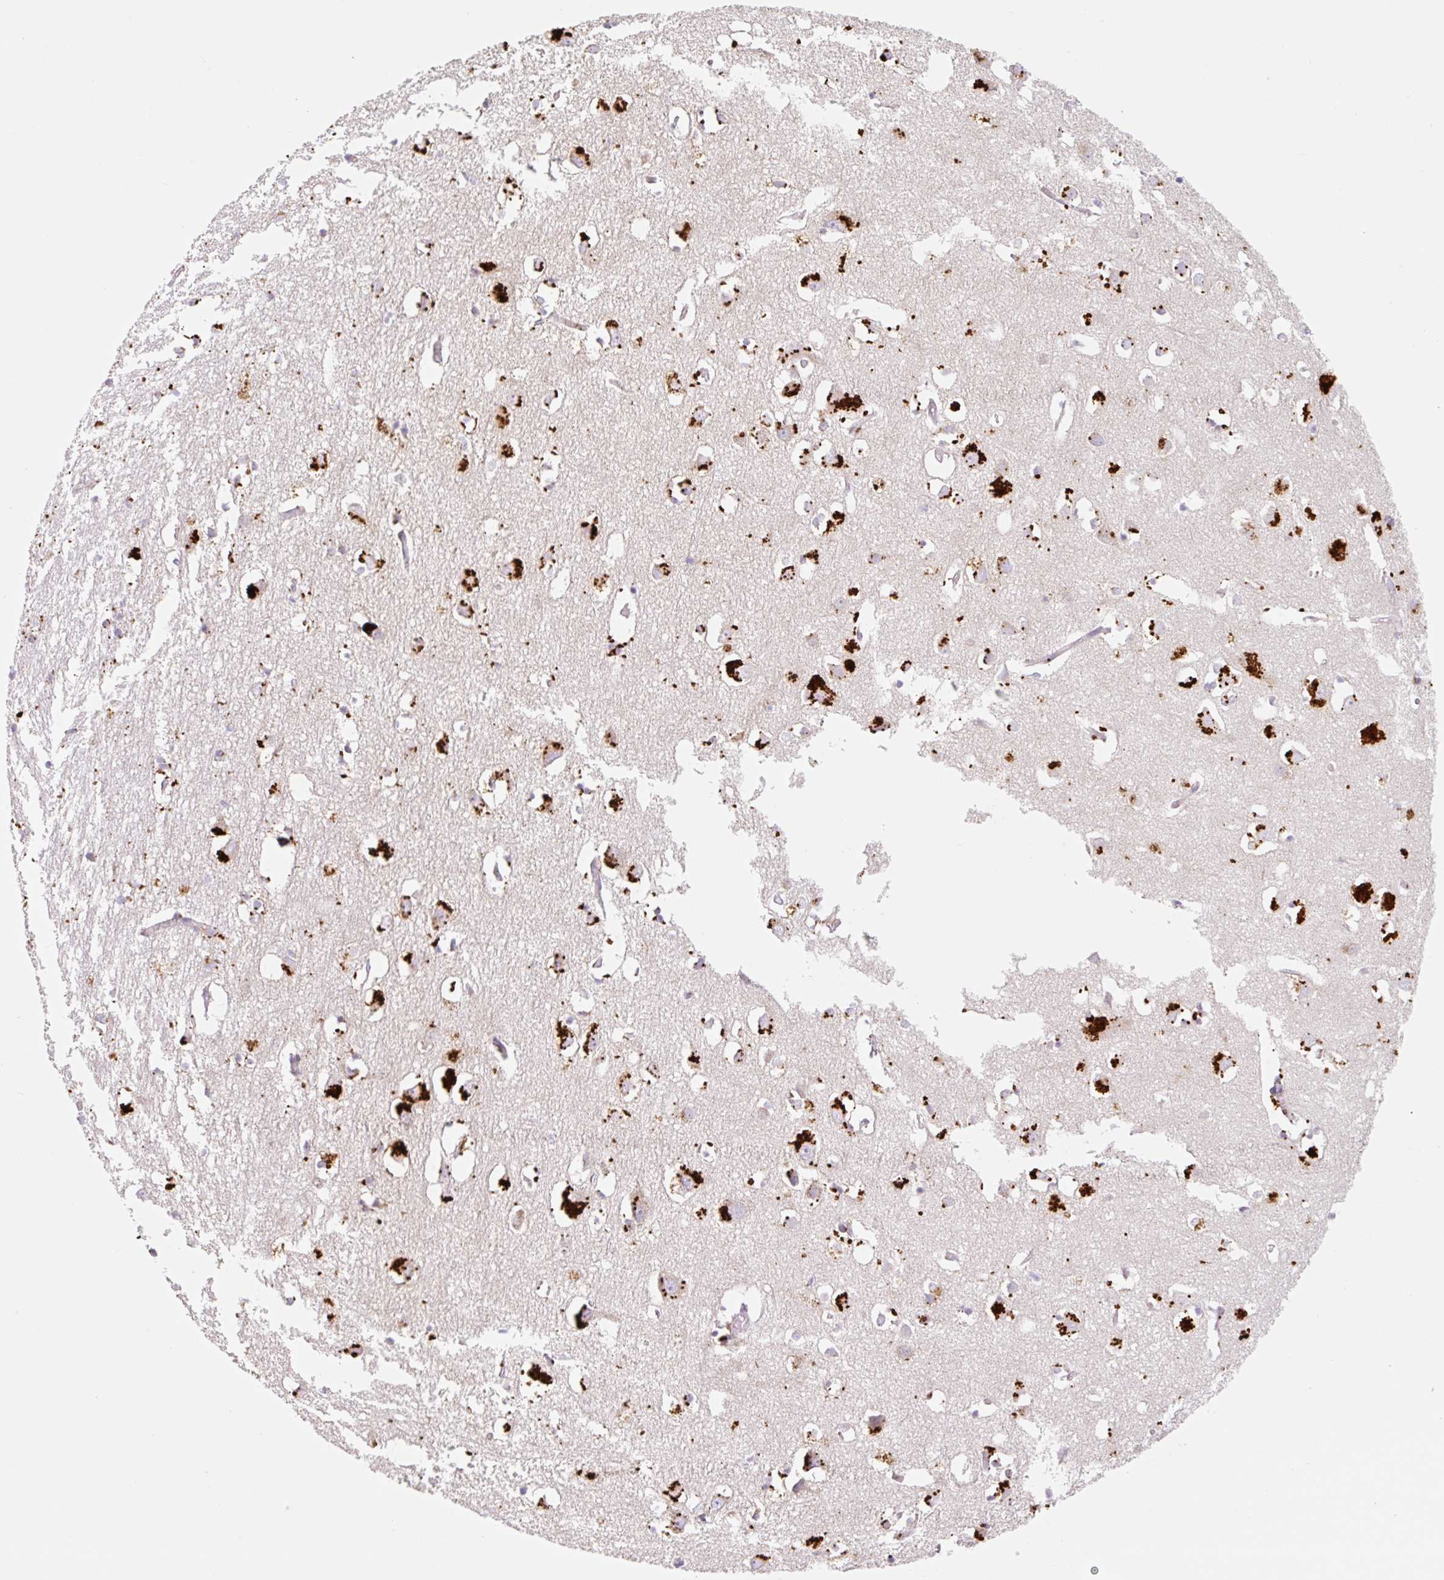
{"staining": {"intensity": "negative", "quantity": "none", "location": "none"}, "tissue": "cerebral cortex", "cell_type": "Endothelial cells", "image_type": "normal", "snomed": [{"axis": "morphology", "description": "Normal tissue, NOS"}, {"axis": "topography", "description": "Cerebral cortex"}], "caption": "Endothelial cells are negative for brown protein staining in unremarkable cerebral cortex. Brightfield microscopy of IHC stained with DAB (3,3'-diaminobenzidine) (brown) and hematoxylin (blue), captured at high magnification.", "gene": "CLEC3A", "patient": {"sex": "male", "age": 70}}